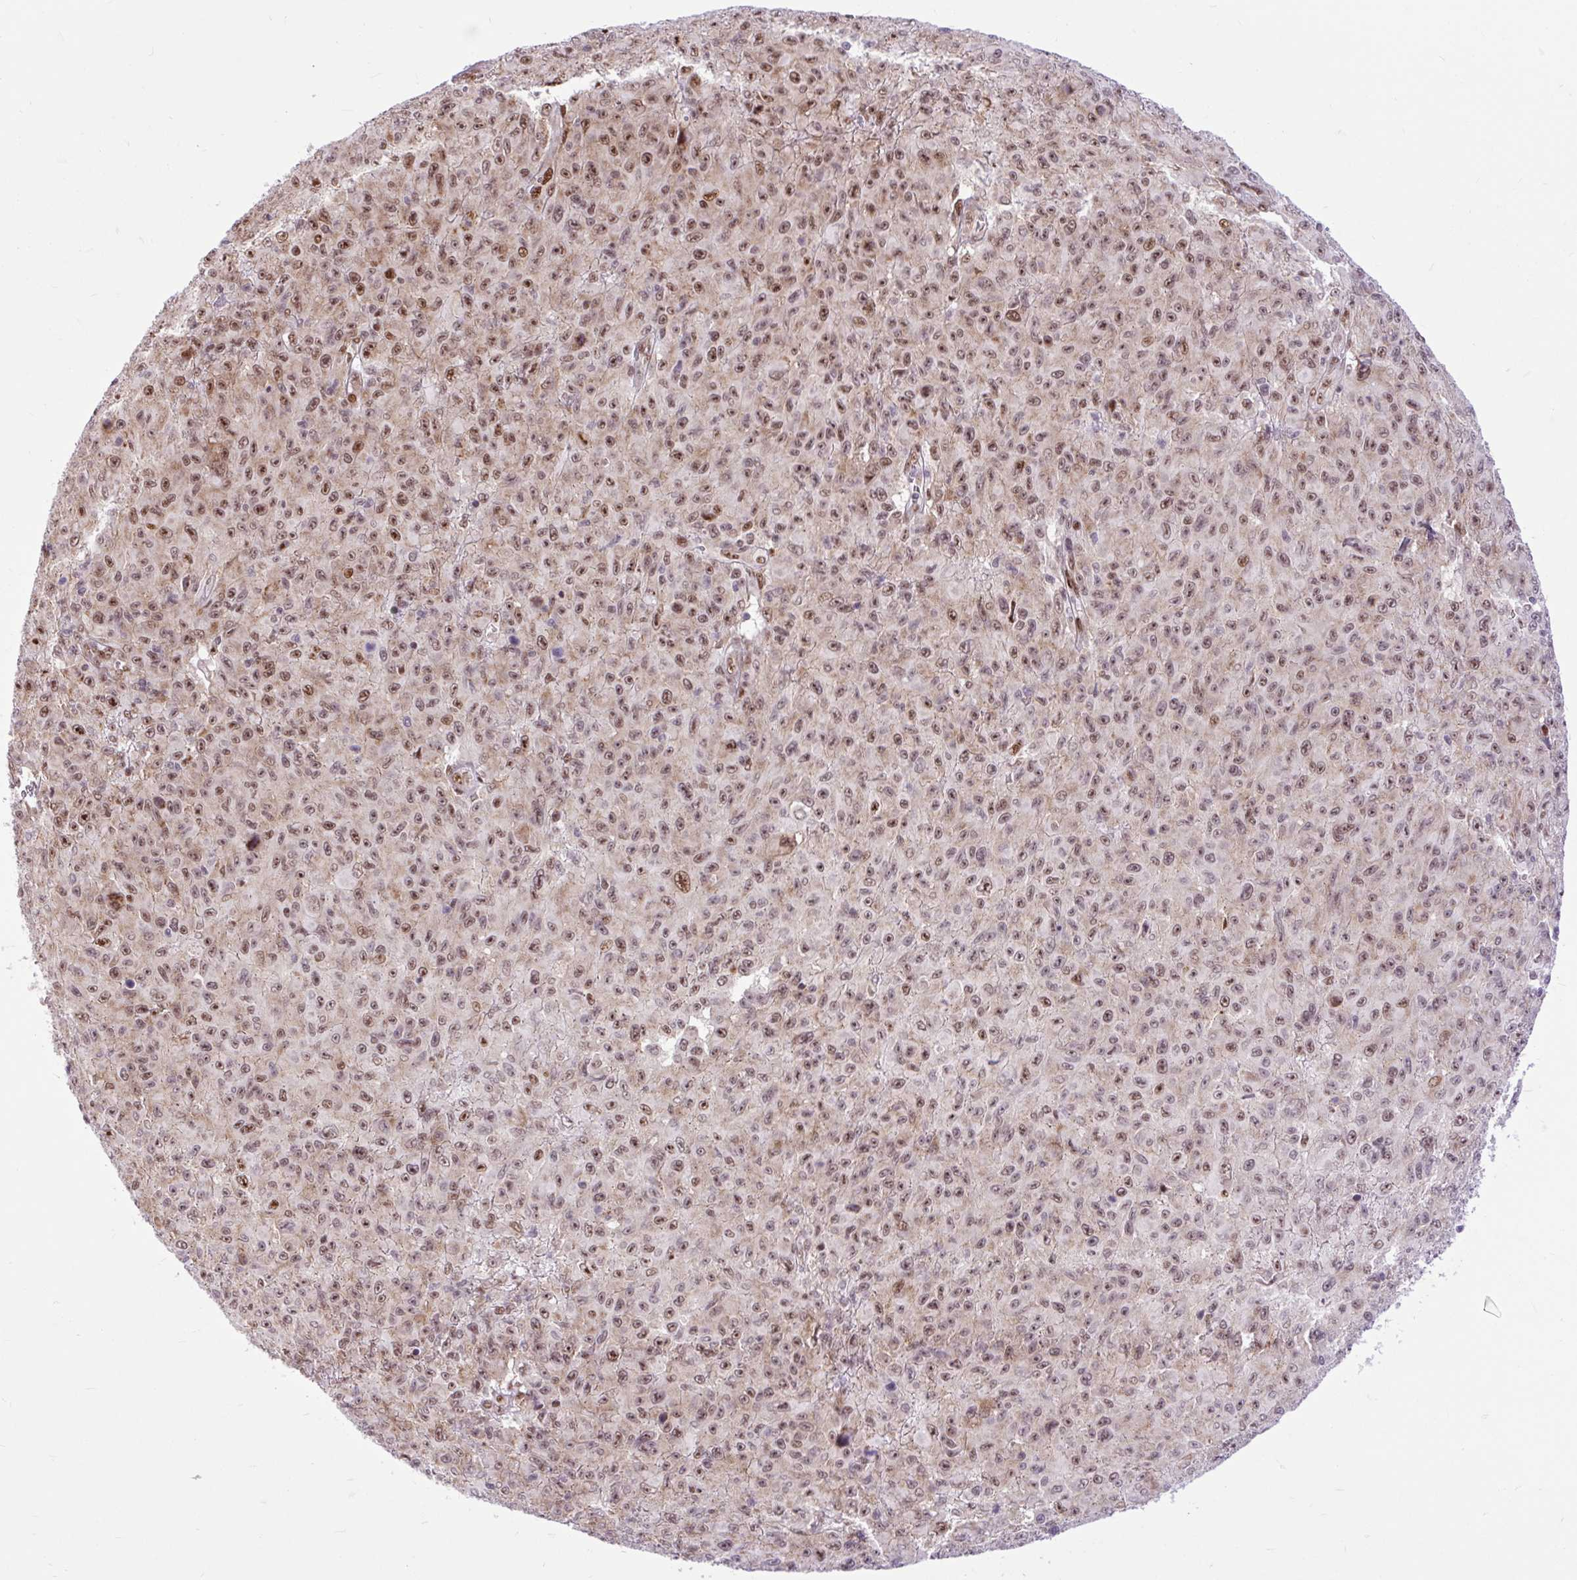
{"staining": {"intensity": "strong", "quantity": ">75%", "location": "nuclear"}, "tissue": "melanoma", "cell_type": "Tumor cells", "image_type": "cancer", "snomed": [{"axis": "morphology", "description": "Malignant melanoma, NOS"}, {"axis": "topography", "description": "Skin"}], "caption": "A brown stain highlights strong nuclear staining of a protein in human melanoma tumor cells. The staining was performed using DAB (3,3'-diaminobenzidine) to visualize the protein expression in brown, while the nuclei were stained in blue with hematoxylin (Magnification: 20x).", "gene": "CLK2", "patient": {"sex": "male", "age": 46}}